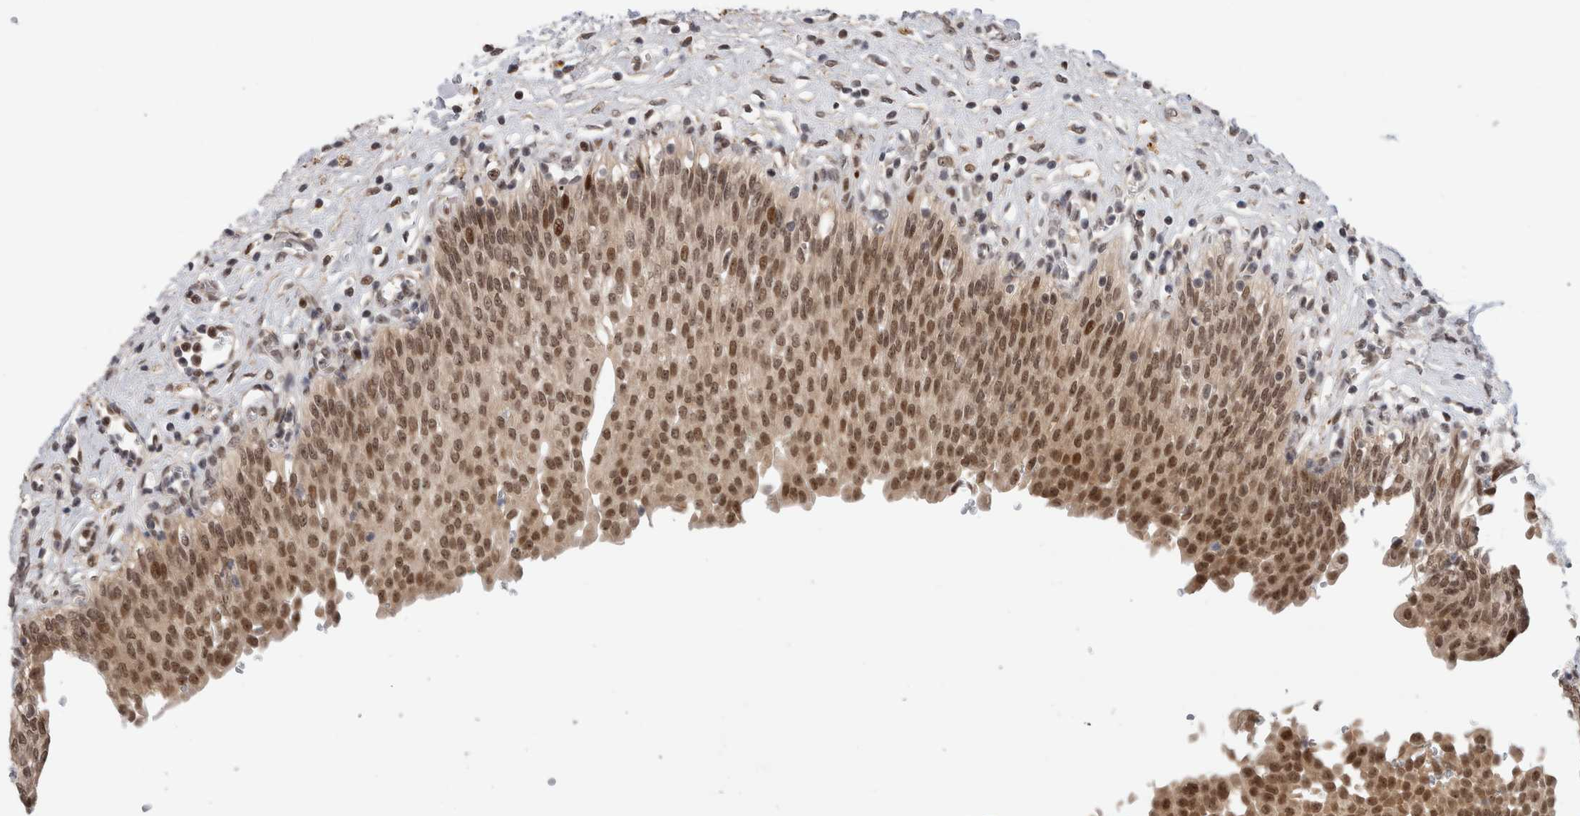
{"staining": {"intensity": "strong", "quantity": ">75%", "location": "nuclear"}, "tissue": "urinary bladder", "cell_type": "Urothelial cells", "image_type": "normal", "snomed": [{"axis": "morphology", "description": "Urothelial carcinoma, High grade"}, {"axis": "topography", "description": "Urinary bladder"}], "caption": "Immunohistochemical staining of benign human urinary bladder displays >75% levels of strong nuclear protein positivity in approximately >75% of urothelial cells. Using DAB (brown) and hematoxylin (blue) stains, captured at high magnification using brightfield microscopy.", "gene": "ZNF521", "patient": {"sex": "male", "age": 46}}